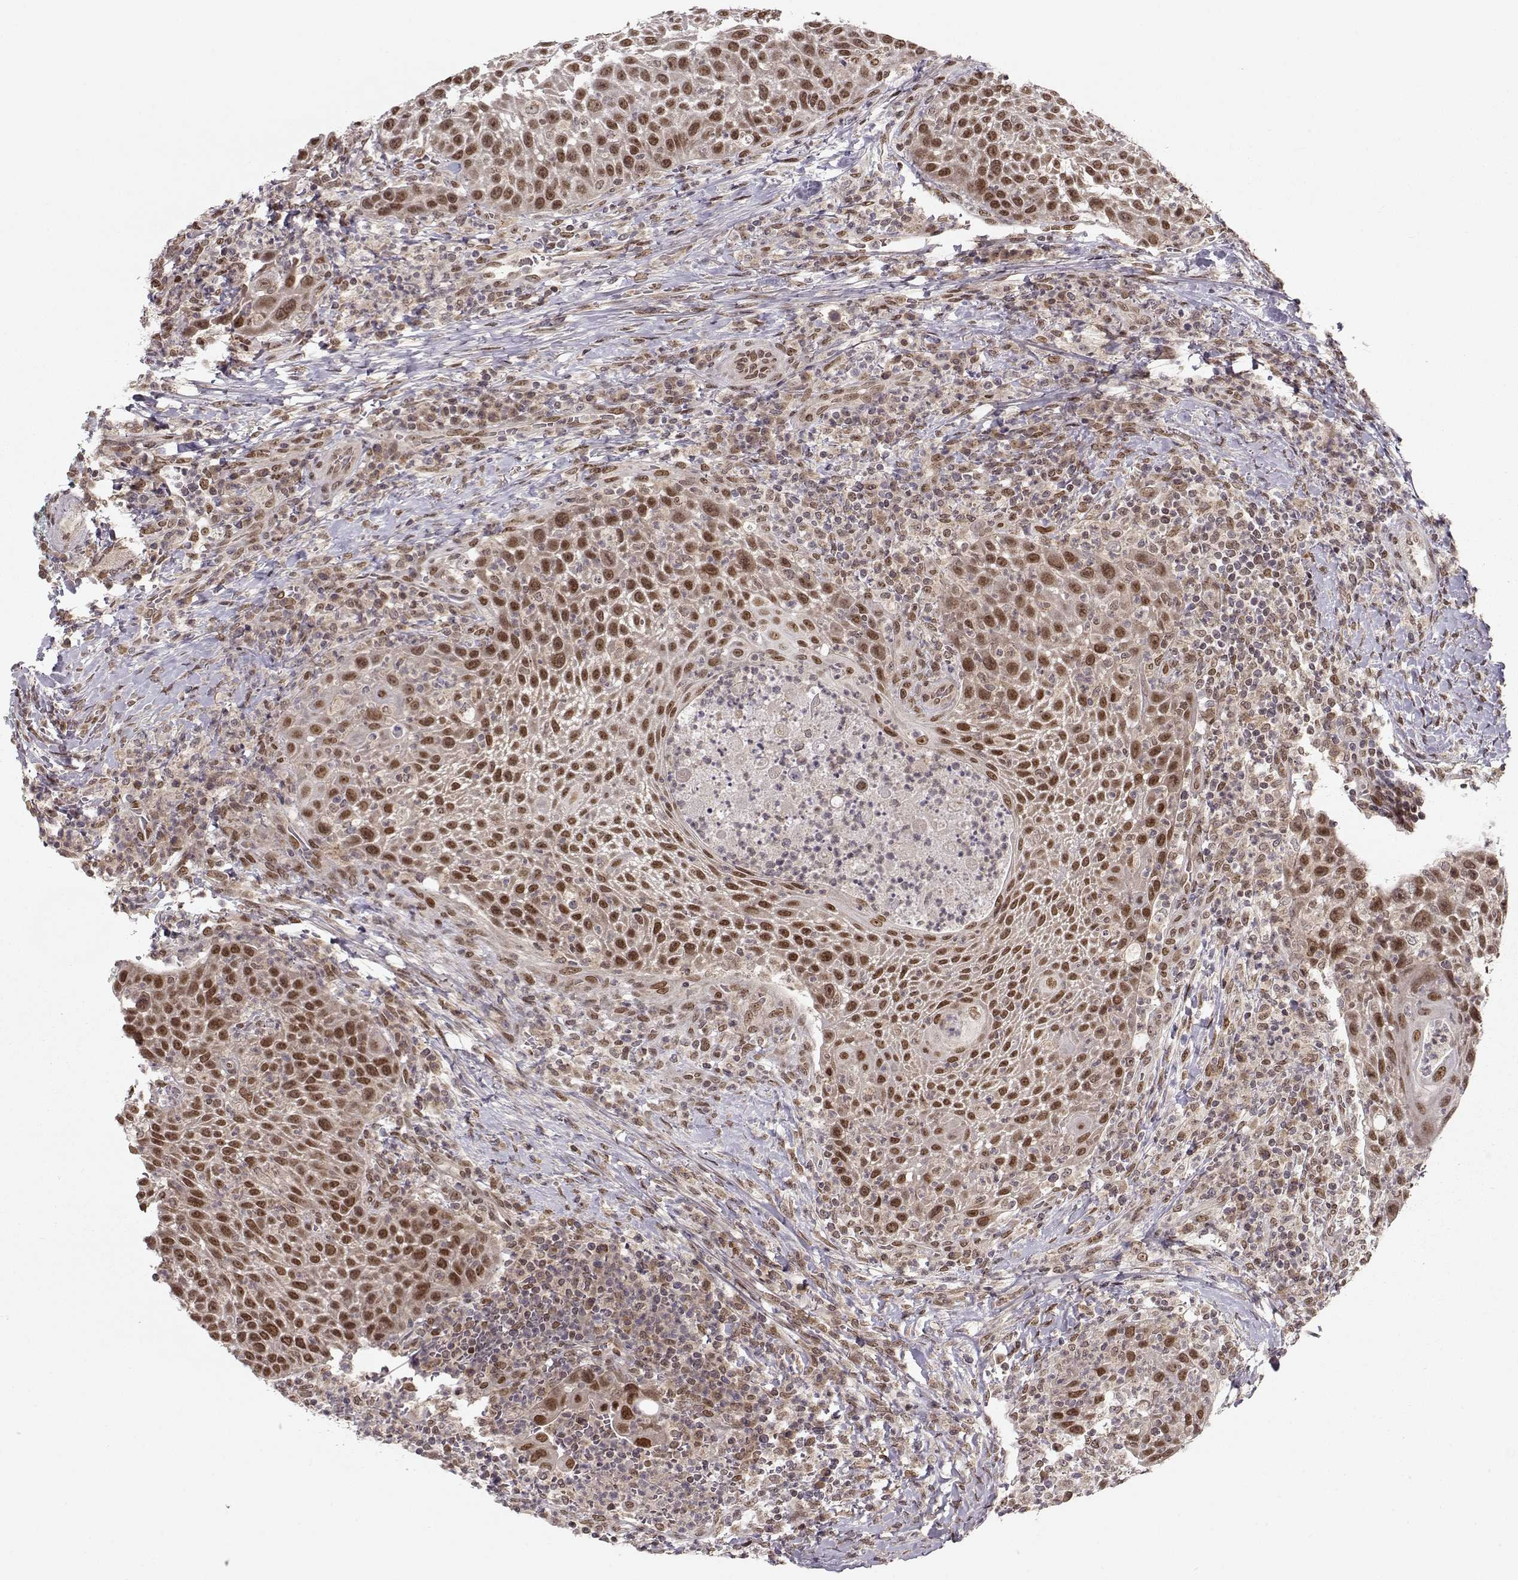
{"staining": {"intensity": "moderate", "quantity": ">75%", "location": "nuclear"}, "tissue": "head and neck cancer", "cell_type": "Tumor cells", "image_type": "cancer", "snomed": [{"axis": "morphology", "description": "Squamous cell carcinoma, NOS"}, {"axis": "topography", "description": "Head-Neck"}], "caption": "About >75% of tumor cells in human head and neck squamous cell carcinoma display moderate nuclear protein positivity as visualized by brown immunohistochemical staining.", "gene": "RAI1", "patient": {"sex": "male", "age": 69}}